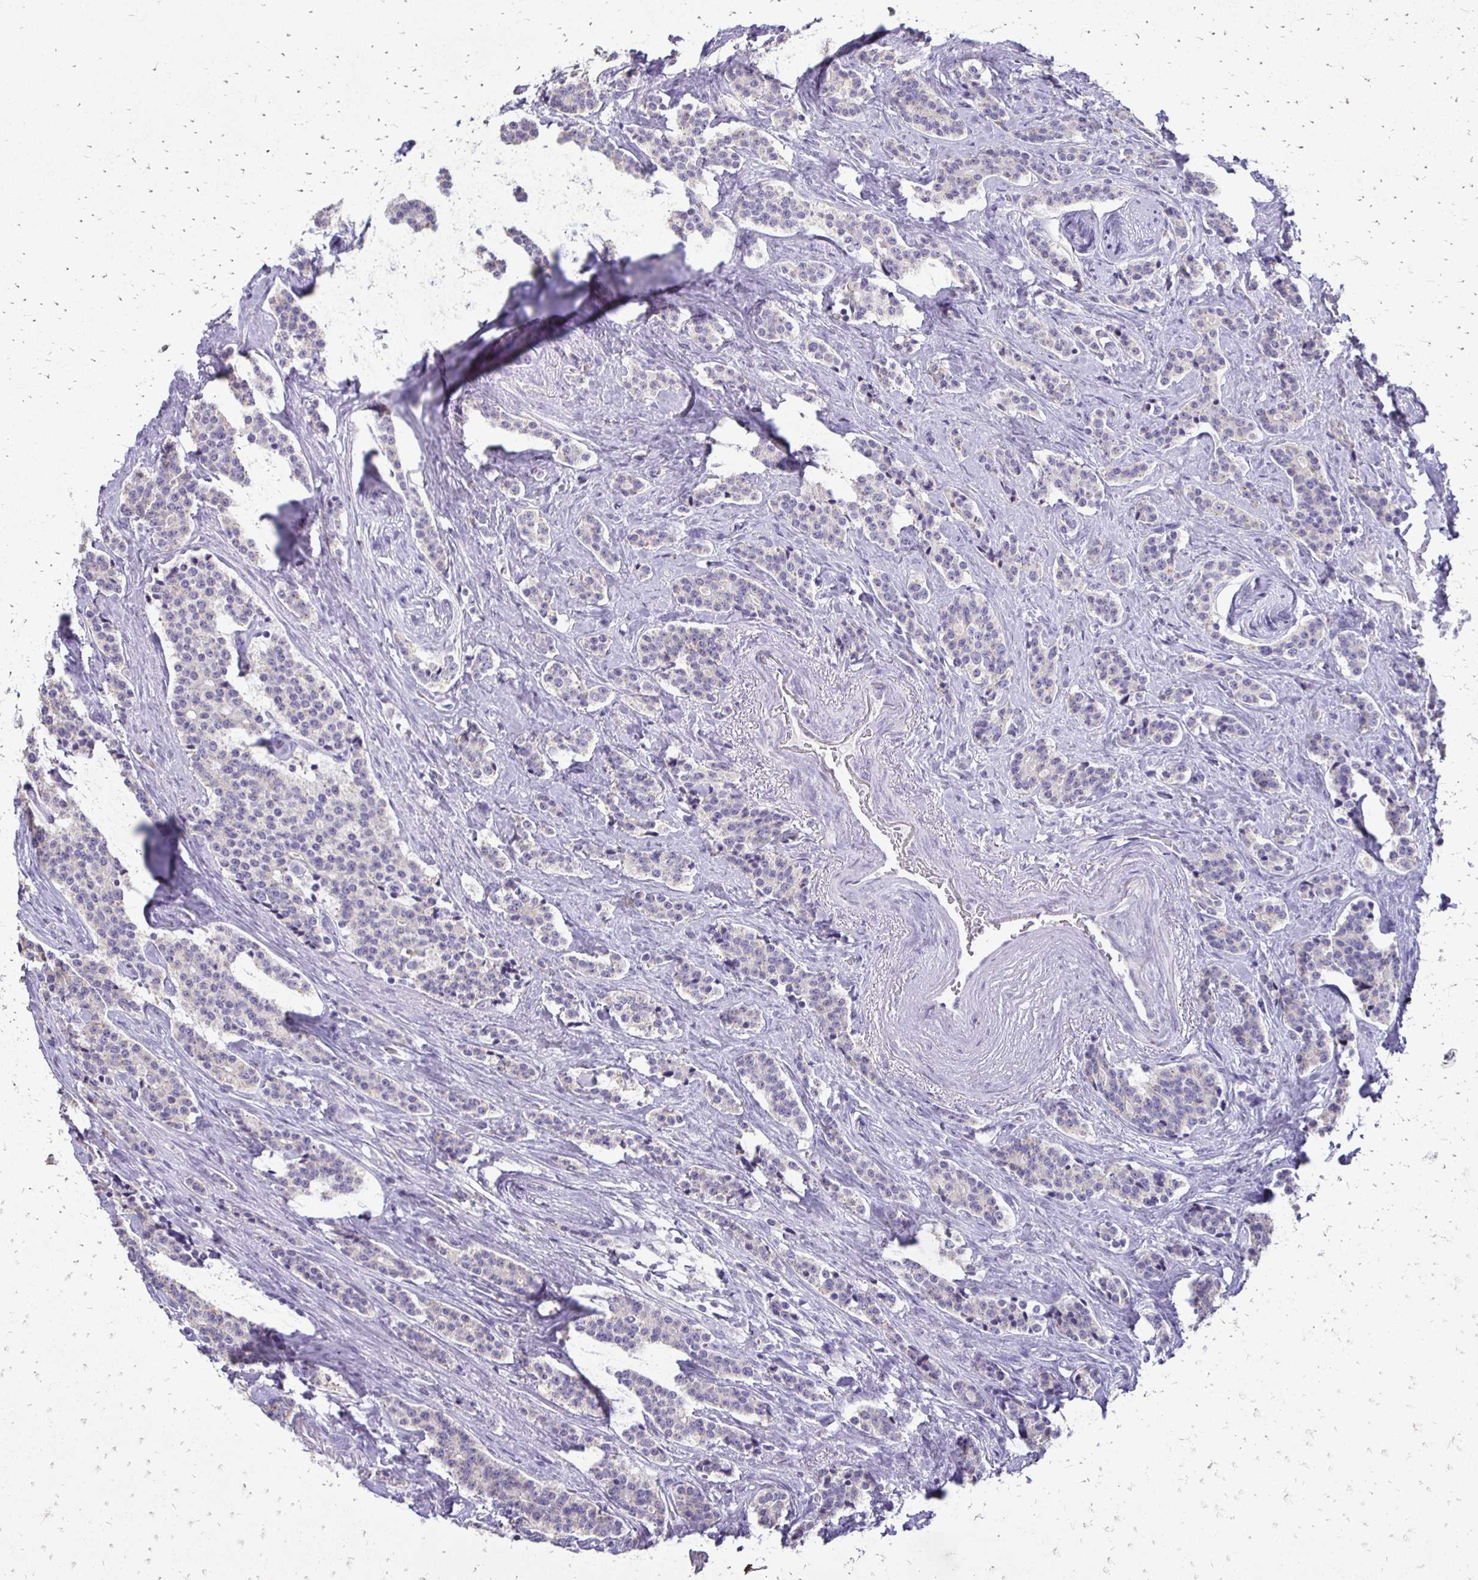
{"staining": {"intensity": "negative", "quantity": "none", "location": "none"}, "tissue": "carcinoid", "cell_type": "Tumor cells", "image_type": "cancer", "snomed": [{"axis": "morphology", "description": "Carcinoid, malignant, NOS"}, {"axis": "topography", "description": "Small intestine"}], "caption": "Immunohistochemistry of carcinoid displays no positivity in tumor cells.", "gene": "ALPG", "patient": {"sex": "female", "age": 73}}